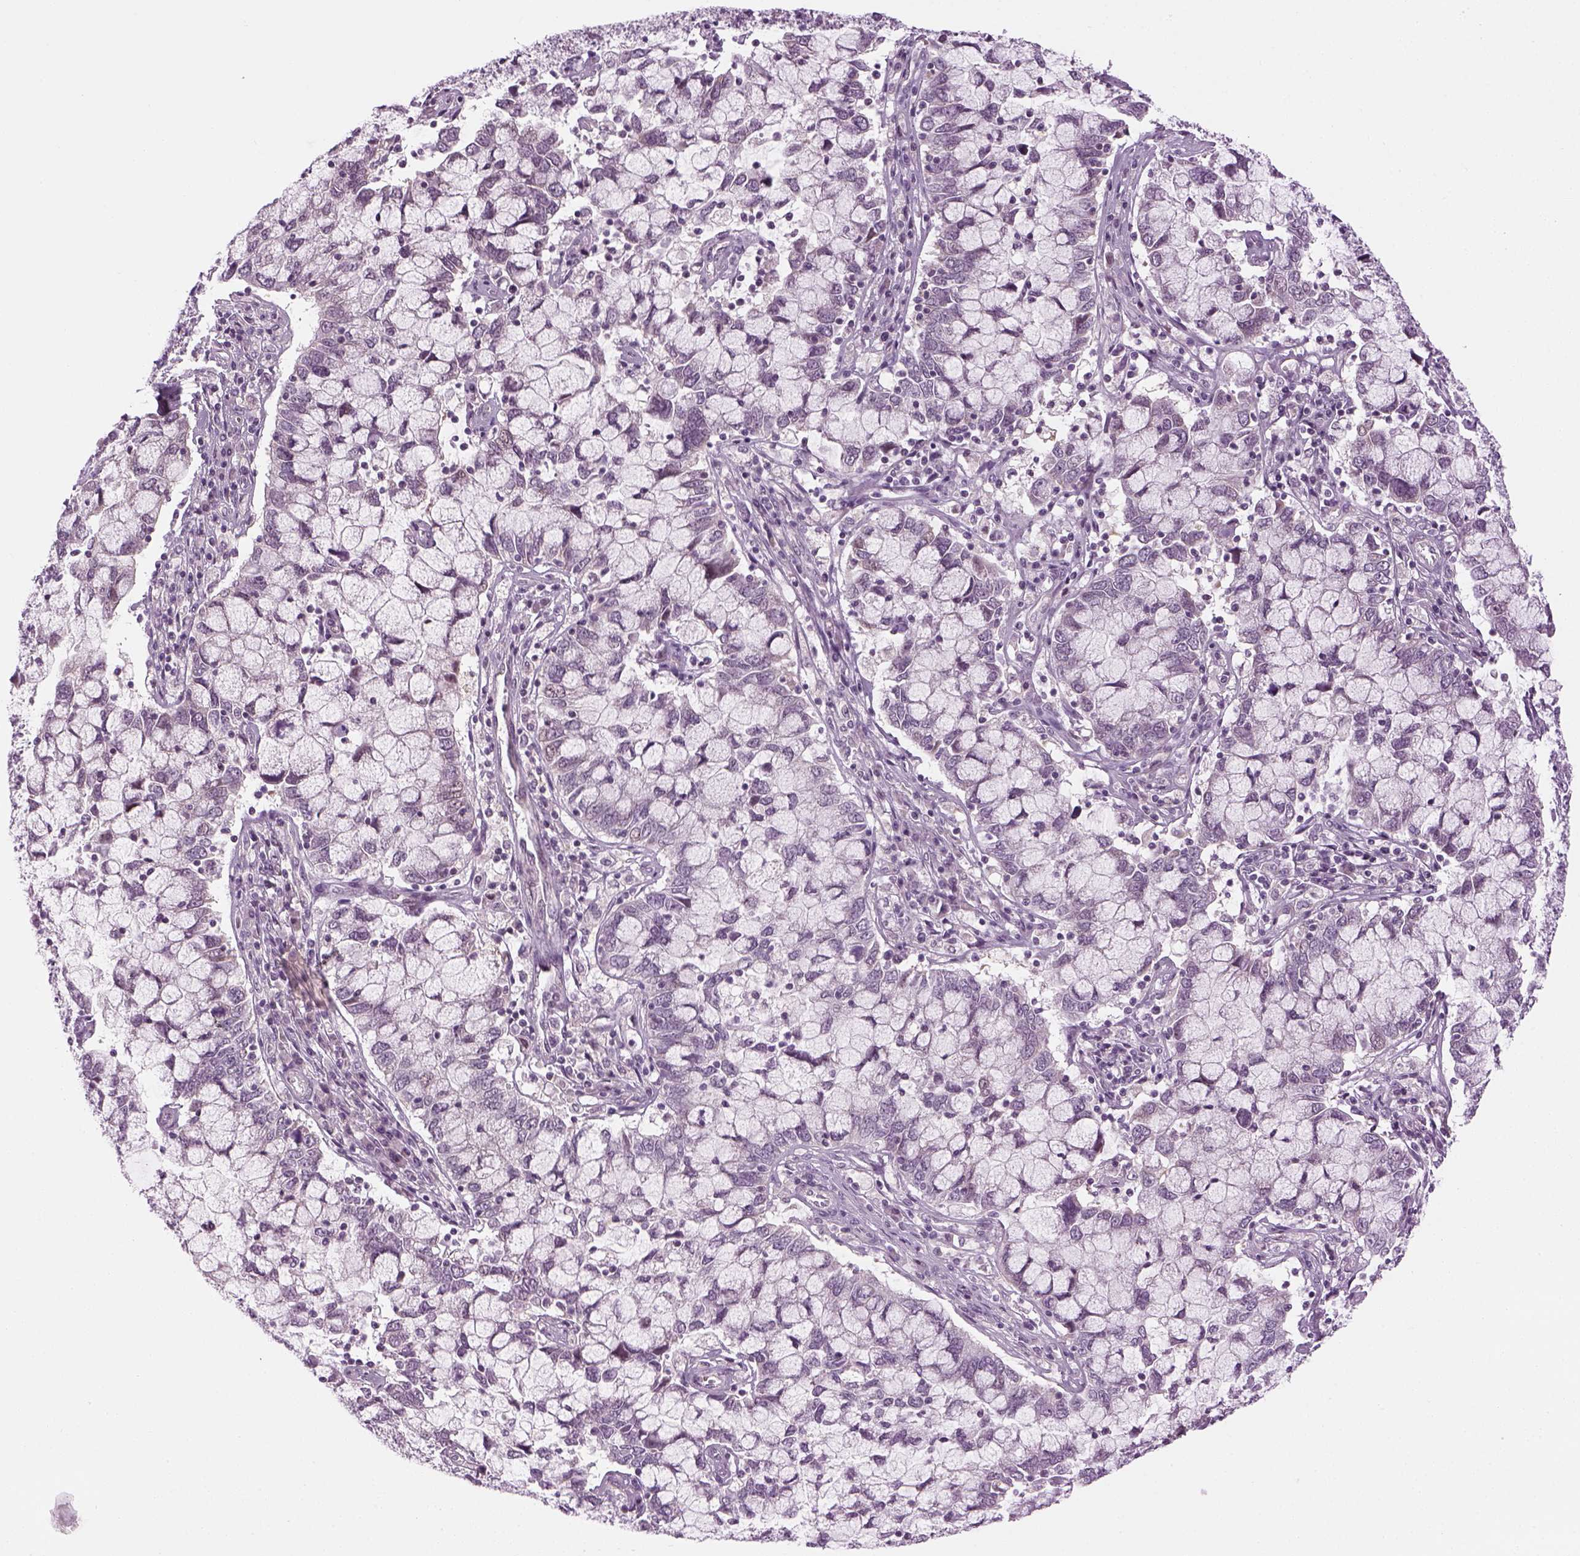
{"staining": {"intensity": "negative", "quantity": "none", "location": "none"}, "tissue": "cervical cancer", "cell_type": "Tumor cells", "image_type": "cancer", "snomed": [{"axis": "morphology", "description": "Adenocarcinoma, NOS"}, {"axis": "topography", "description": "Cervix"}], "caption": "Immunohistochemistry (IHC) of human cervical adenocarcinoma displays no staining in tumor cells.", "gene": "LRRIQ3", "patient": {"sex": "female", "age": 40}}